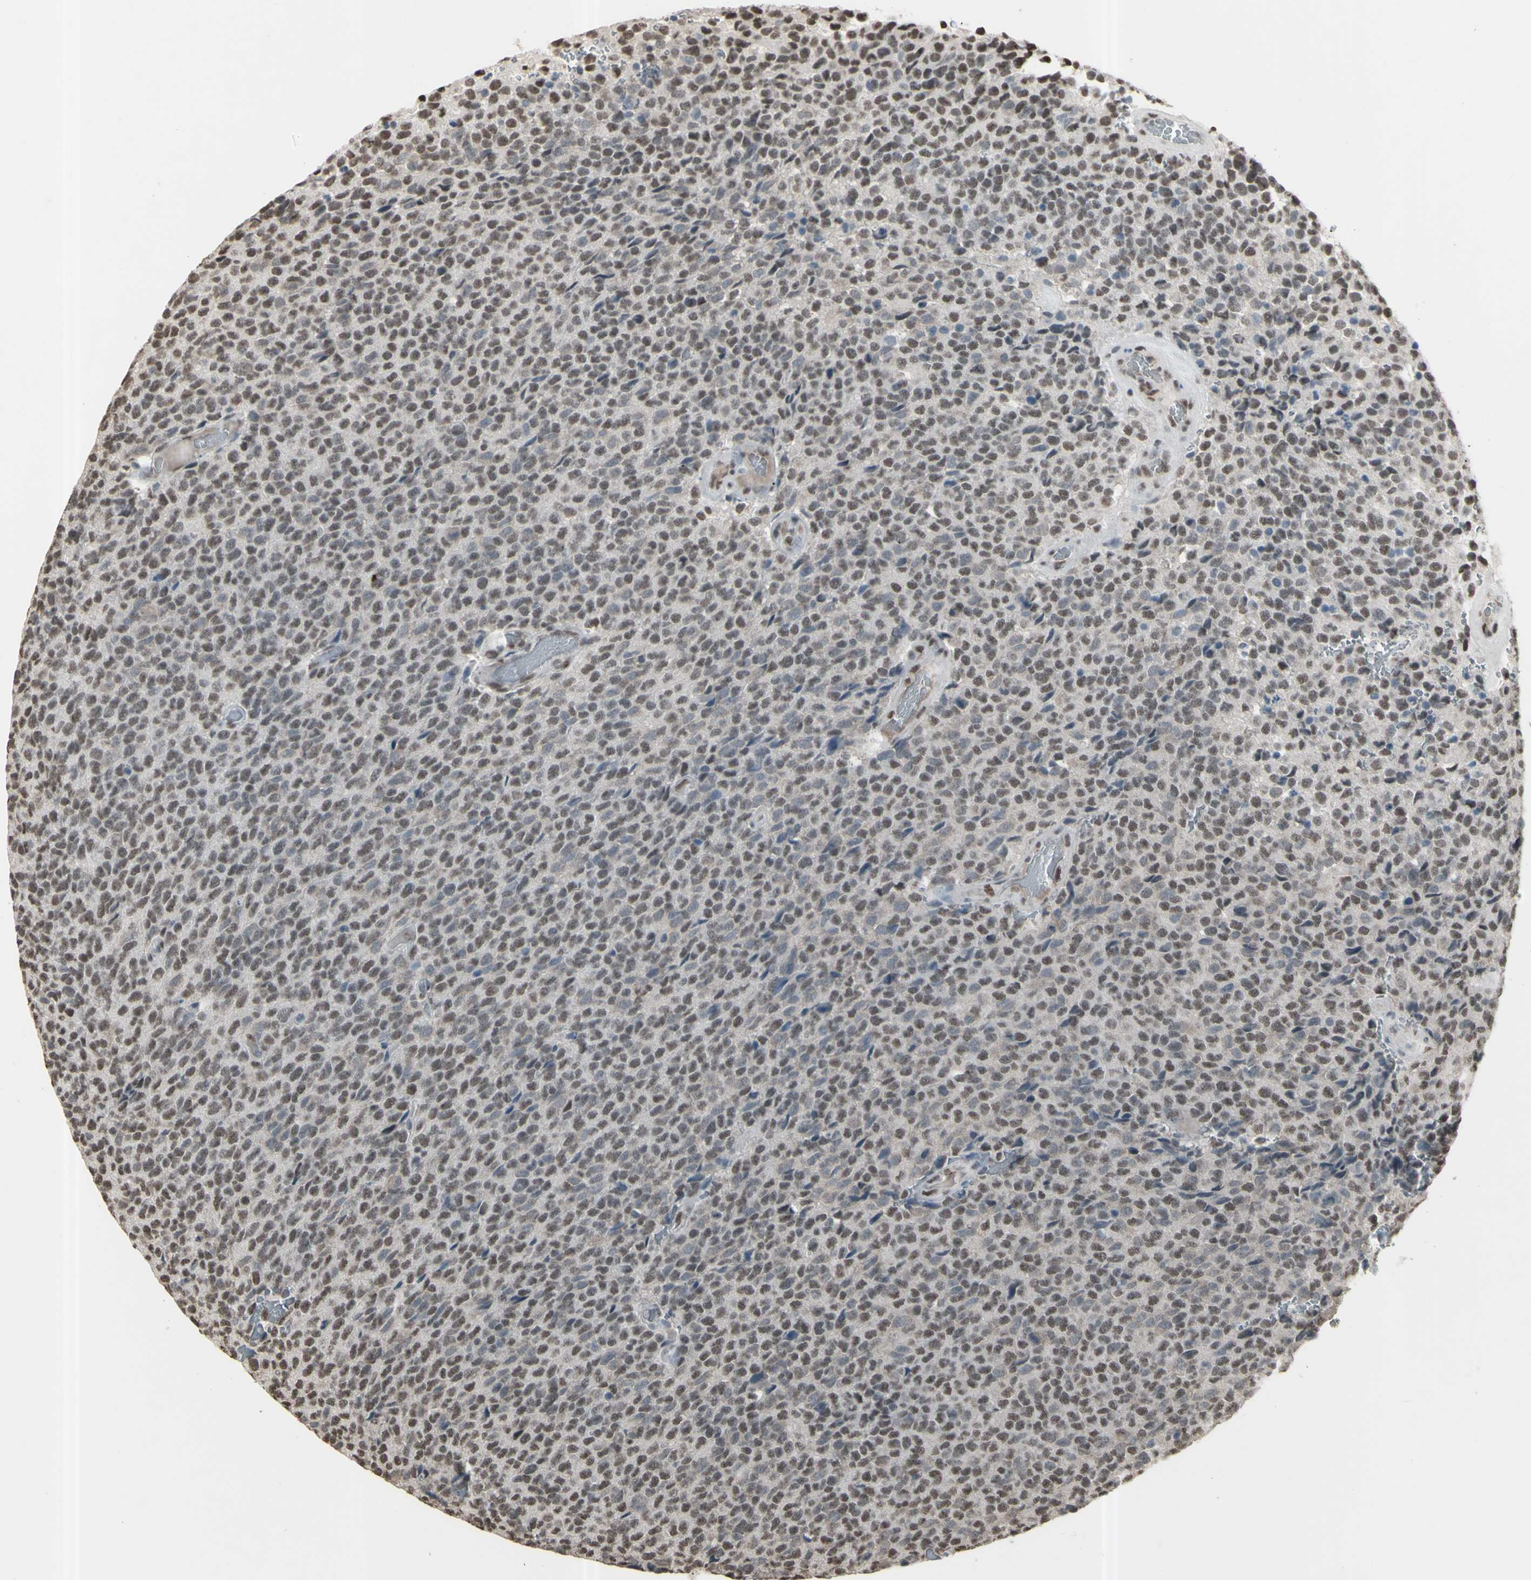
{"staining": {"intensity": "weak", "quantity": "25%-75%", "location": "nuclear"}, "tissue": "glioma", "cell_type": "Tumor cells", "image_type": "cancer", "snomed": [{"axis": "morphology", "description": "Glioma, malignant, High grade"}, {"axis": "topography", "description": "pancreas cauda"}], "caption": "Protein analysis of glioma tissue exhibits weak nuclear positivity in approximately 25%-75% of tumor cells.", "gene": "TRIM28", "patient": {"sex": "male", "age": 60}}